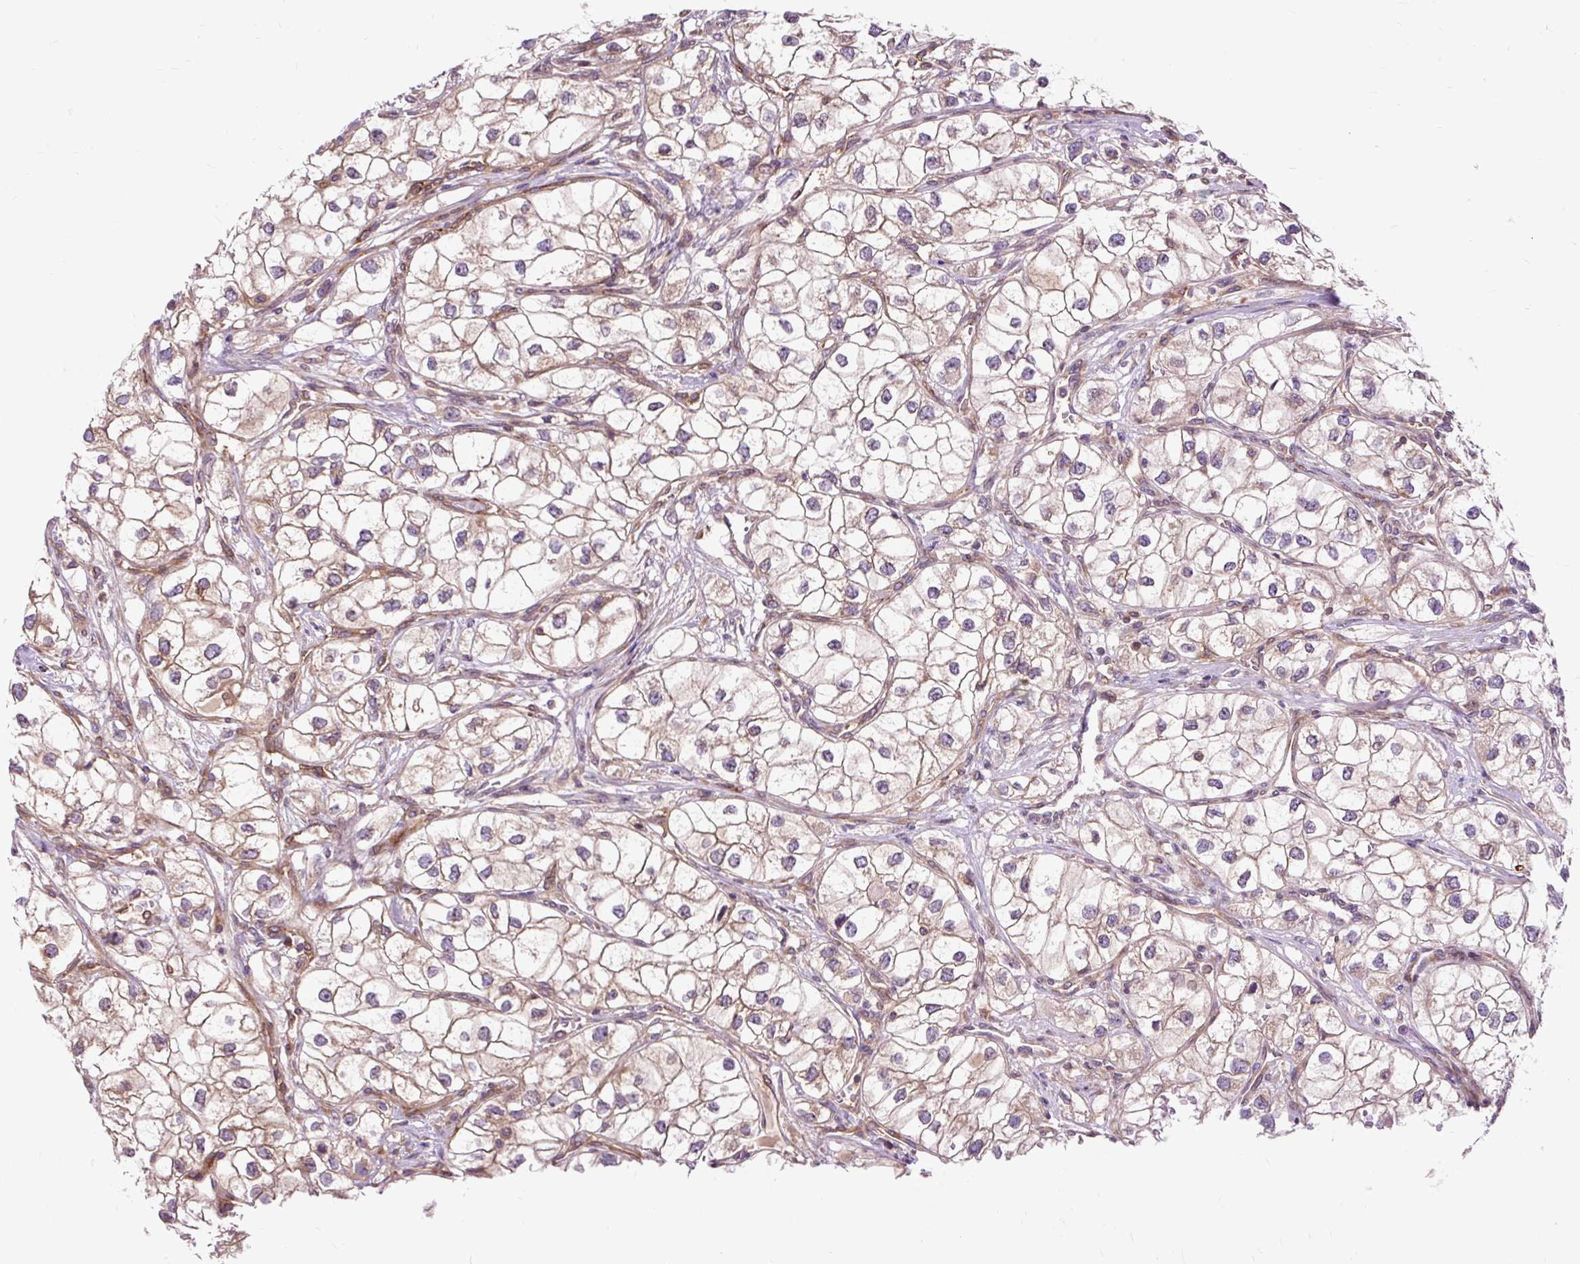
{"staining": {"intensity": "moderate", "quantity": "25%-75%", "location": "cytoplasmic/membranous"}, "tissue": "renal cancer", "cell_type": "Tumor cells", "image_type": "cancer", "snomed": [{"axis": "morphology", "description": "Adenocarcinoma, NOS"}, {"axis": "topography", "description": "Kidney"}], "caption": "A brown stain labels moderate cytoplasmic/membranous expression of a protein in human renal cancer tumor cells.", "gene": "PCDHGB3", "patient": {"sex": "male", "age": 59}}